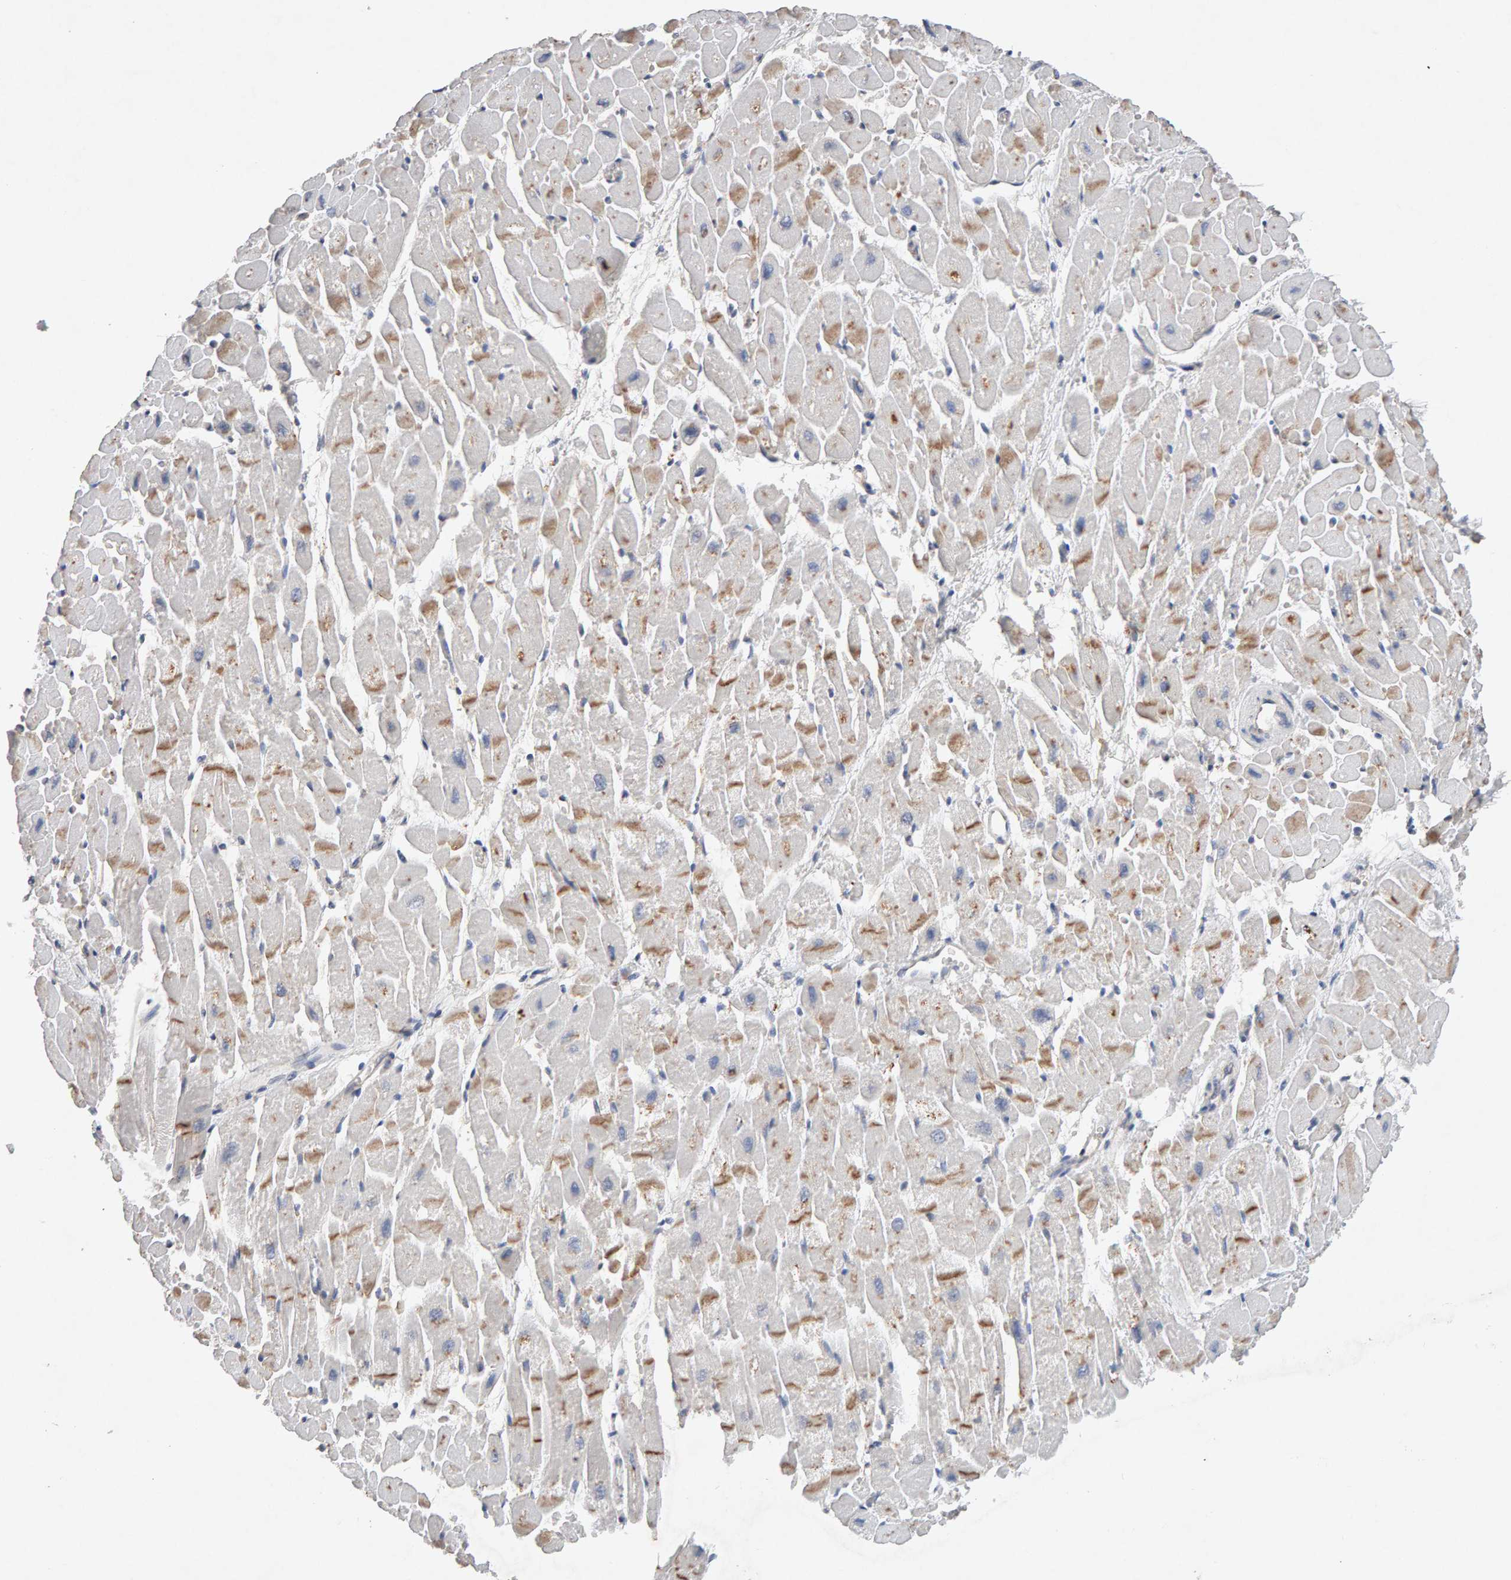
{"staining": {"intensity": "moderate", "quantity": ">75%", "location": "cytoplasmic/membranous"}, "tissue": "heart muscle", "cell_type": "Cardiomyocytes", "image_type": "normal", "snomed": [{"axis": "morphology", "description": "Normal tissue, NOS"}, {"axis": "topography", "description": "Heart"}], "caption": "A histopathology image showing moderate cytoplasmic/membranous expression in approximately >75% of cardiomyocytes in normal heart muscle, as visualized by brown immunohistochemical staining.", "gene": "PTPRM", "patient": {"sex": "male", "age": 45}}